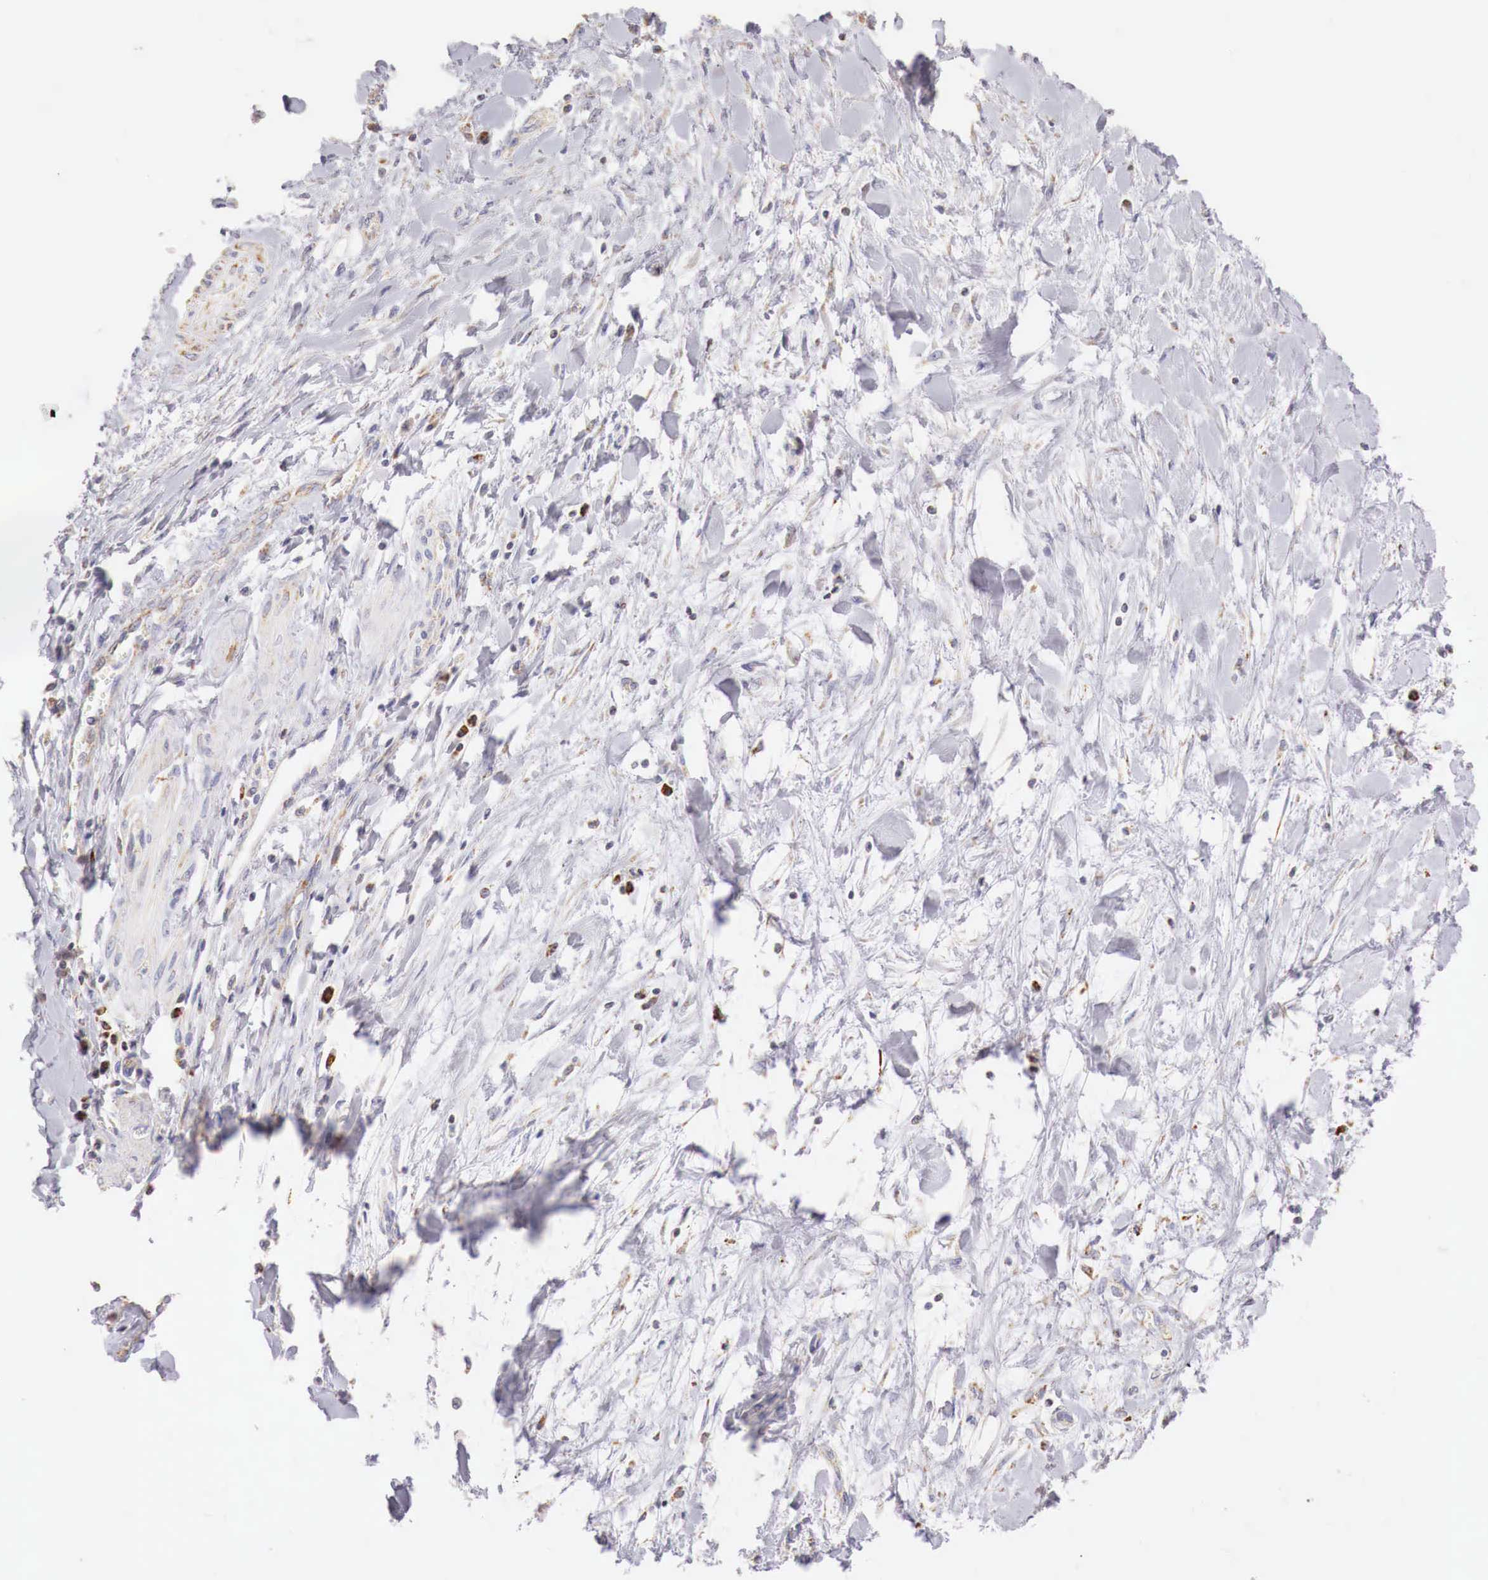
{"staining": {"intensity": "weak", "quantity": "25%-75%", "location": "cytoplasmic/membranous"}, "tissue": "liver cancer", "cell_type": "Tumor cells", "image_type": "cancer", "snomed": [{"axis": "morphology", "description": "Cholangiocarcinoma"}, {"axis": "topography", "description": "Liver"}], "caption": "Immunohistochemistry (IHC) (DAB) staining of cholangiocarcinoma (liver) demonstrates weak cytoplasmic/membranous protein staining in about 25%-75% of tumor cells.", "gene": "IDH3G", "patient": {"sex": "male", "age": 57}}